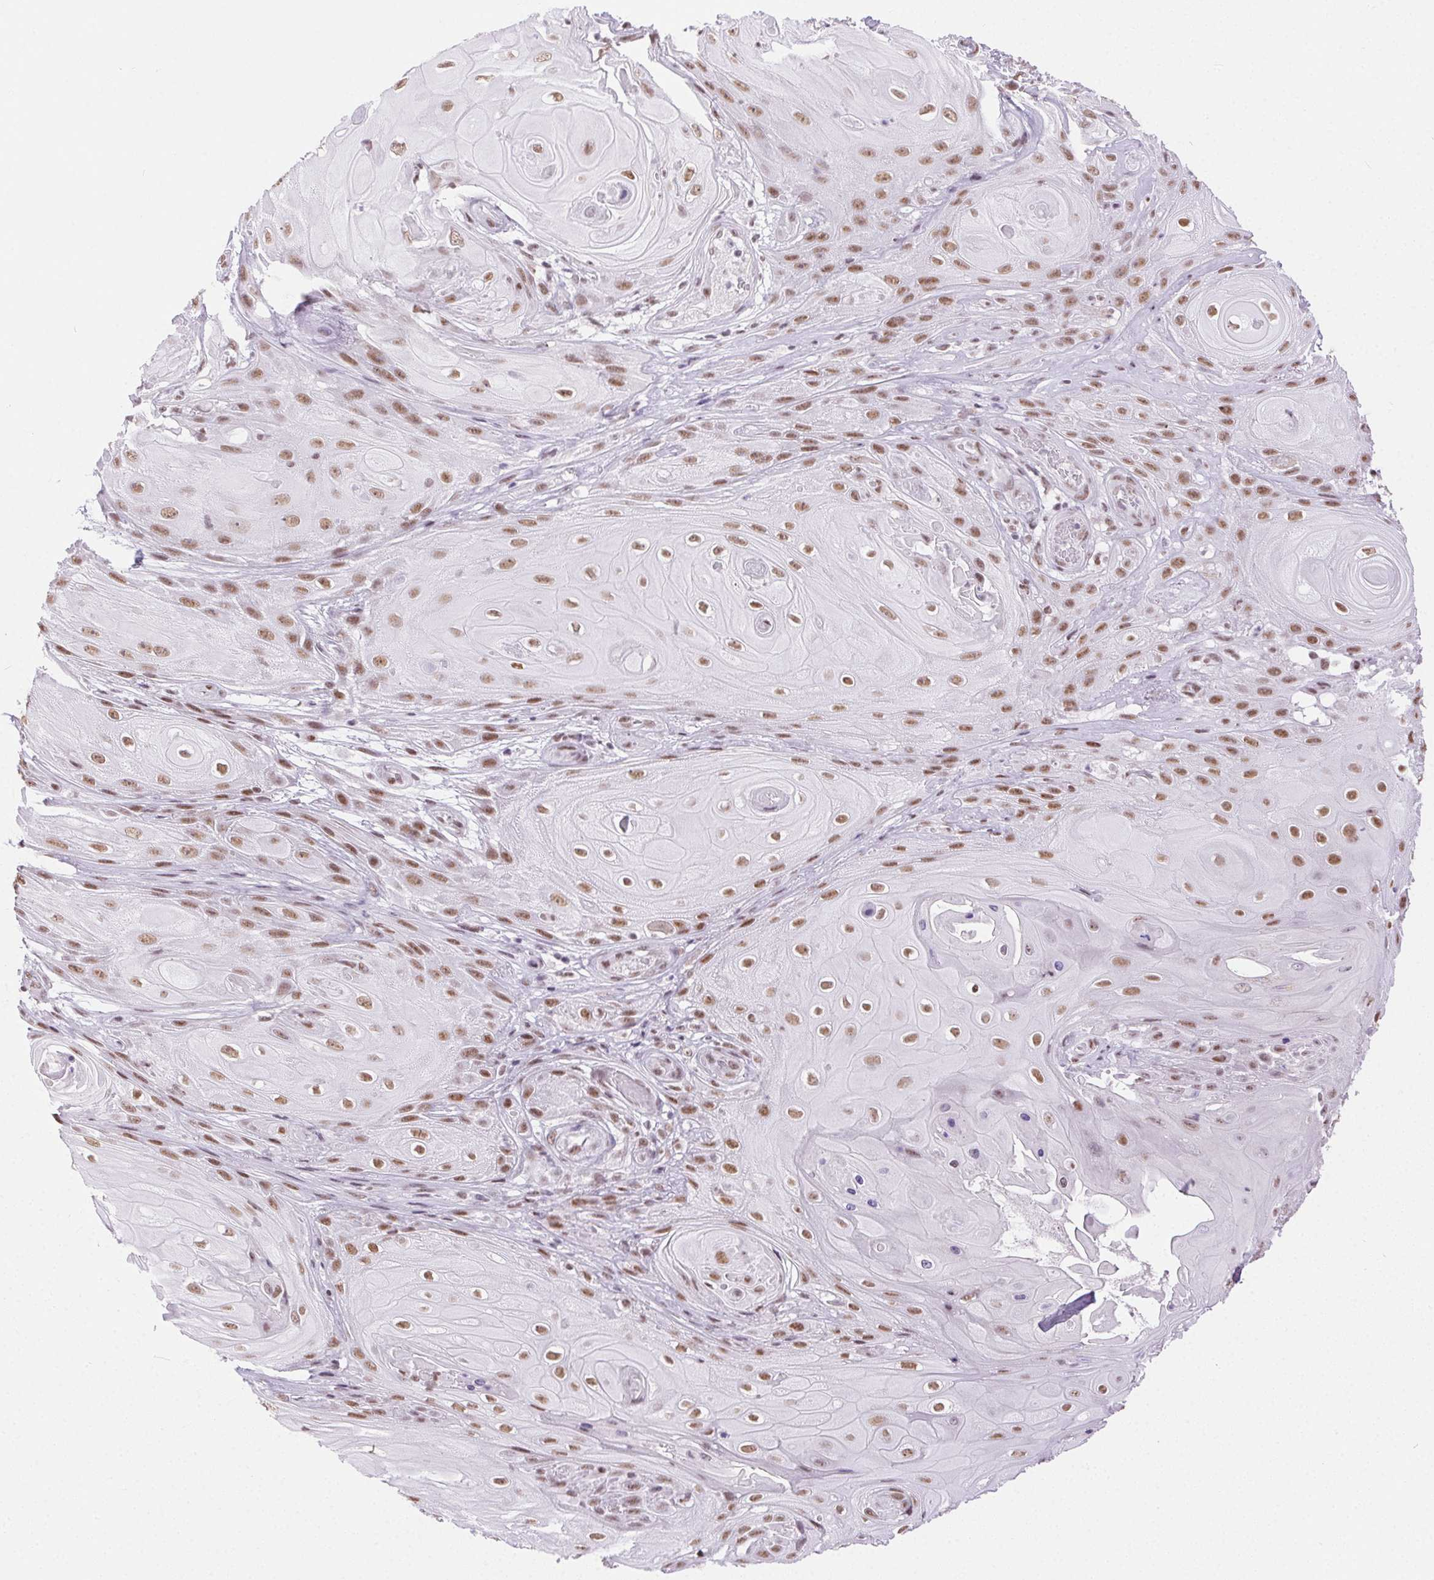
{"staining": {"intensity": "moderate", "quantity": ">75%", "location": "nuclear"}, "tissue": "skin cancer", "cell_type": "Tumor cells", "image_type": "cancer", "snomed": [{"axis": "morphology", "description": "Squamous cell carcinoma, NOS"}, {"axis": "topography", "description": "Skin"}], "caption": "Human skin cancer stained with a brown dye displays moderate nuclear positive positivity in approximately >75% of tumor cells.", "gene": "TRA2B", "patient": {"sex": "male", "age": 62}}